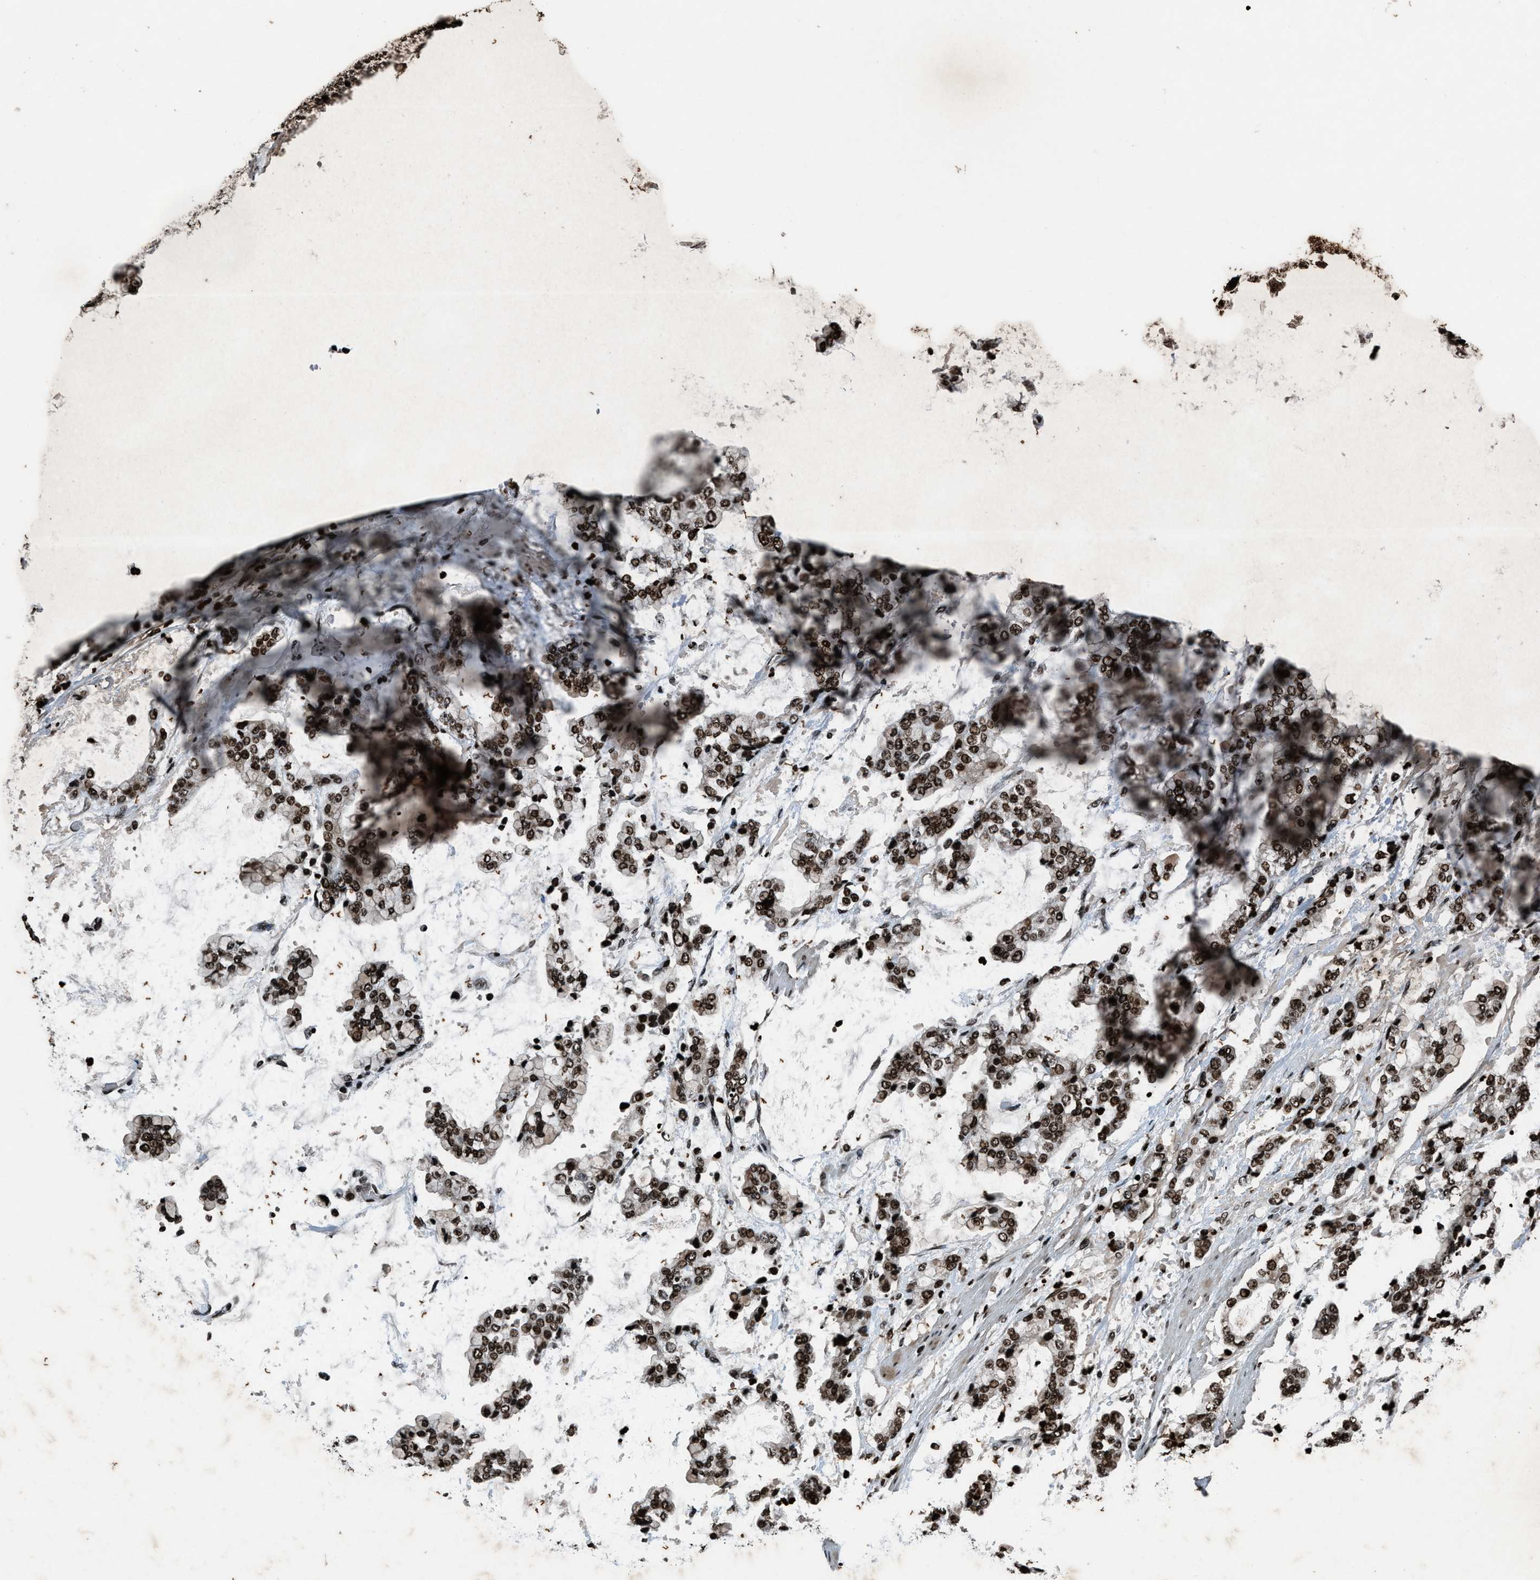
{"staining": {"intensity": "moderate", "quantity": ">75%", "location": "nuclear"}, "tissue": "stomach cancer", "cell_type": "Tumor cells", "image_type": "cancer", "snomed": [{"axis": "morphology", "description": "Normal tissue, NOS"}, {"axis": "morphology", "description": "Adenocarcinoma, NOS"}, {"axis": "topography", "description": "Stomach, upper"}, {"axis": "topography", "description": "Stomach"}], "caption": "Brown immunohistochemical staining in human adenocarcinoma (stomach) exhibits moderate nuclear expression in approximately >75% of tumor cells.", "gene": "H4C1", "patient": {"sex": "male", "age": 76}}